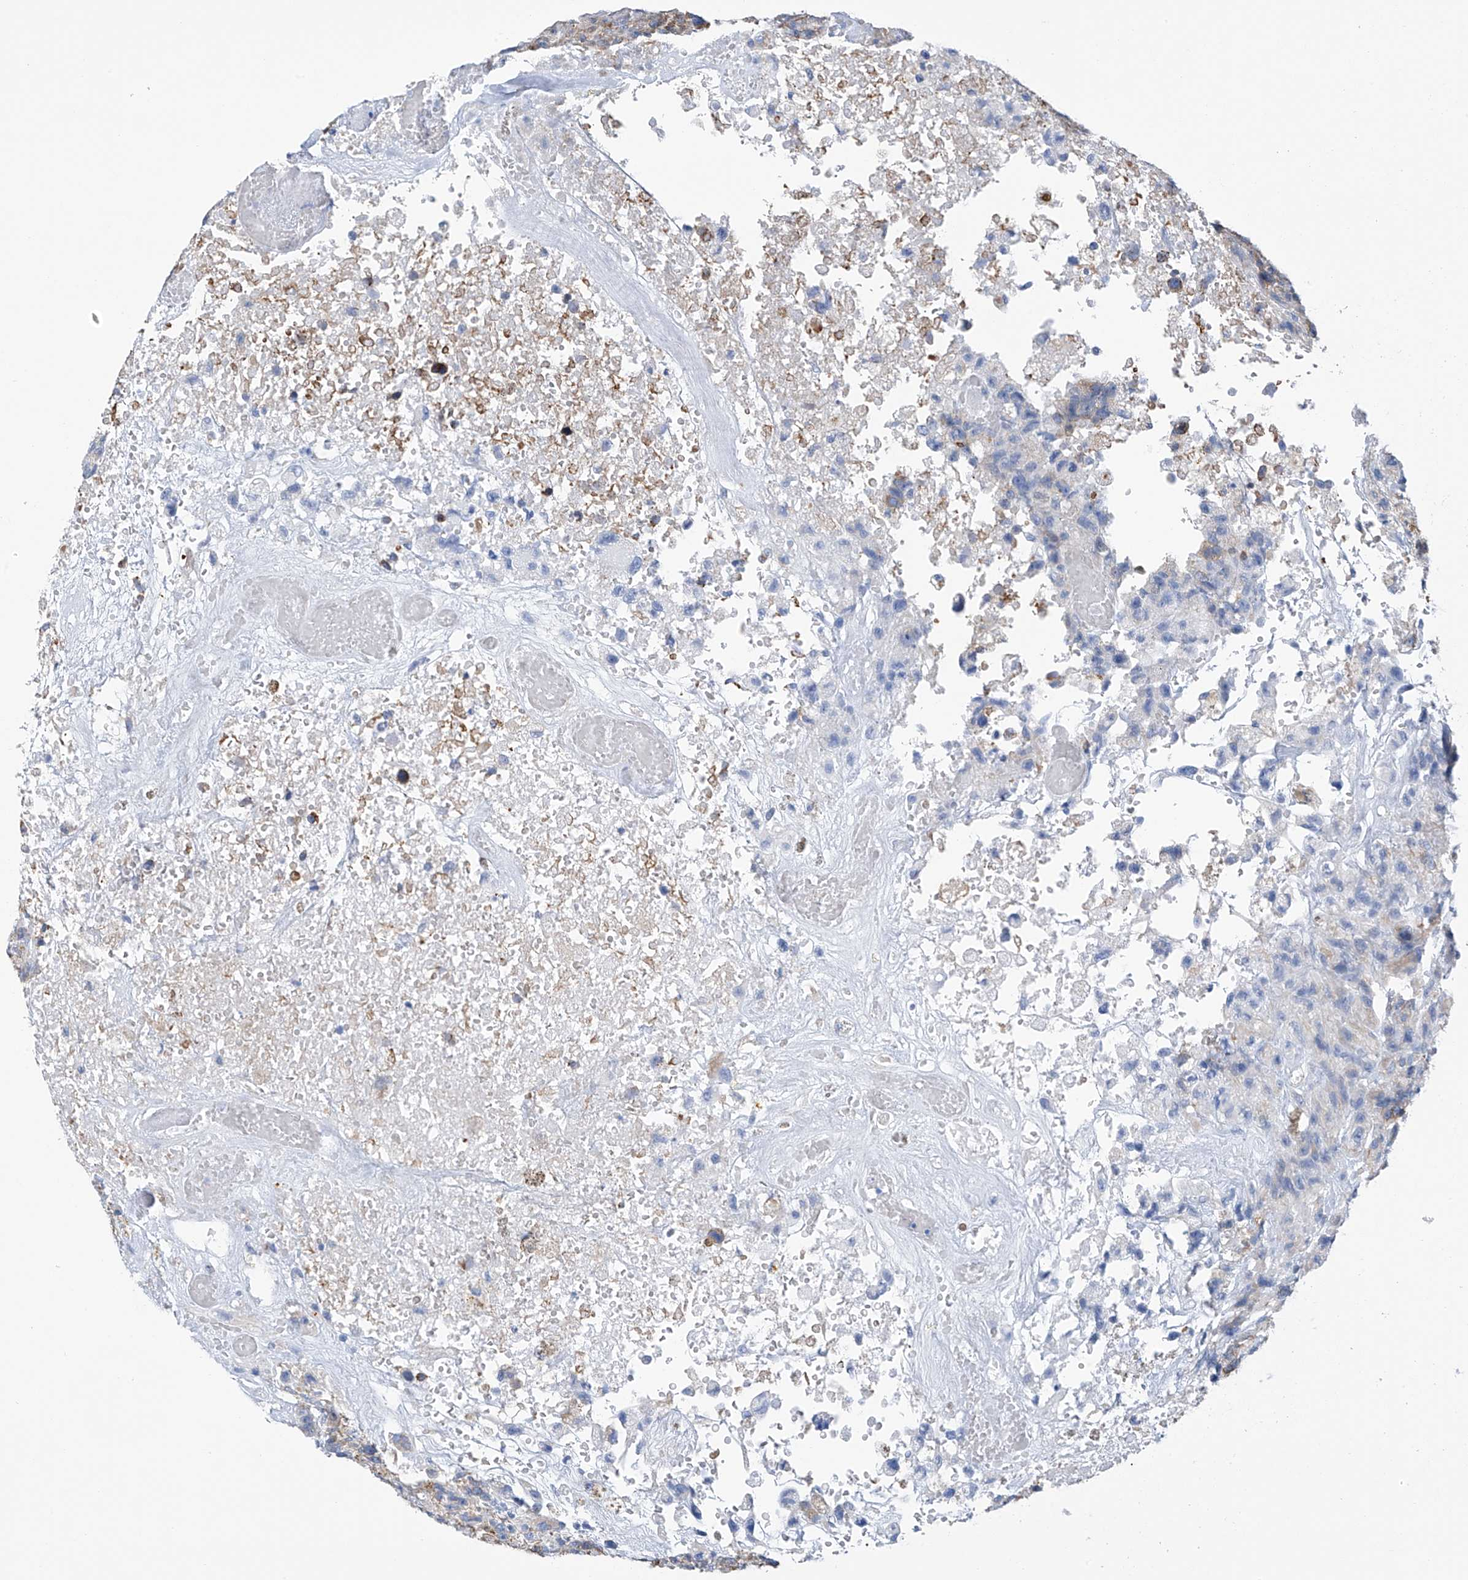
{"staining": {"intensity": "weak", "quantity": "<25%", "location": "cytoplasmic/membranous"}, "tissue": "glioma", "cell_type": "Tumor cells", "image_type": "cancer", "snomed": [{"axis": "morphology", "description": "Glioma, malignant, High grade"}, {"axis": "topography", "description": "Brain"}], "caption": "Immunohistochemistry (IHC) micrograph of glioma stained for a protein (brown), which reveals no staining in tumor cells.", "gene": "RCN2", "patient": {"sex": "male", "age": 69}}